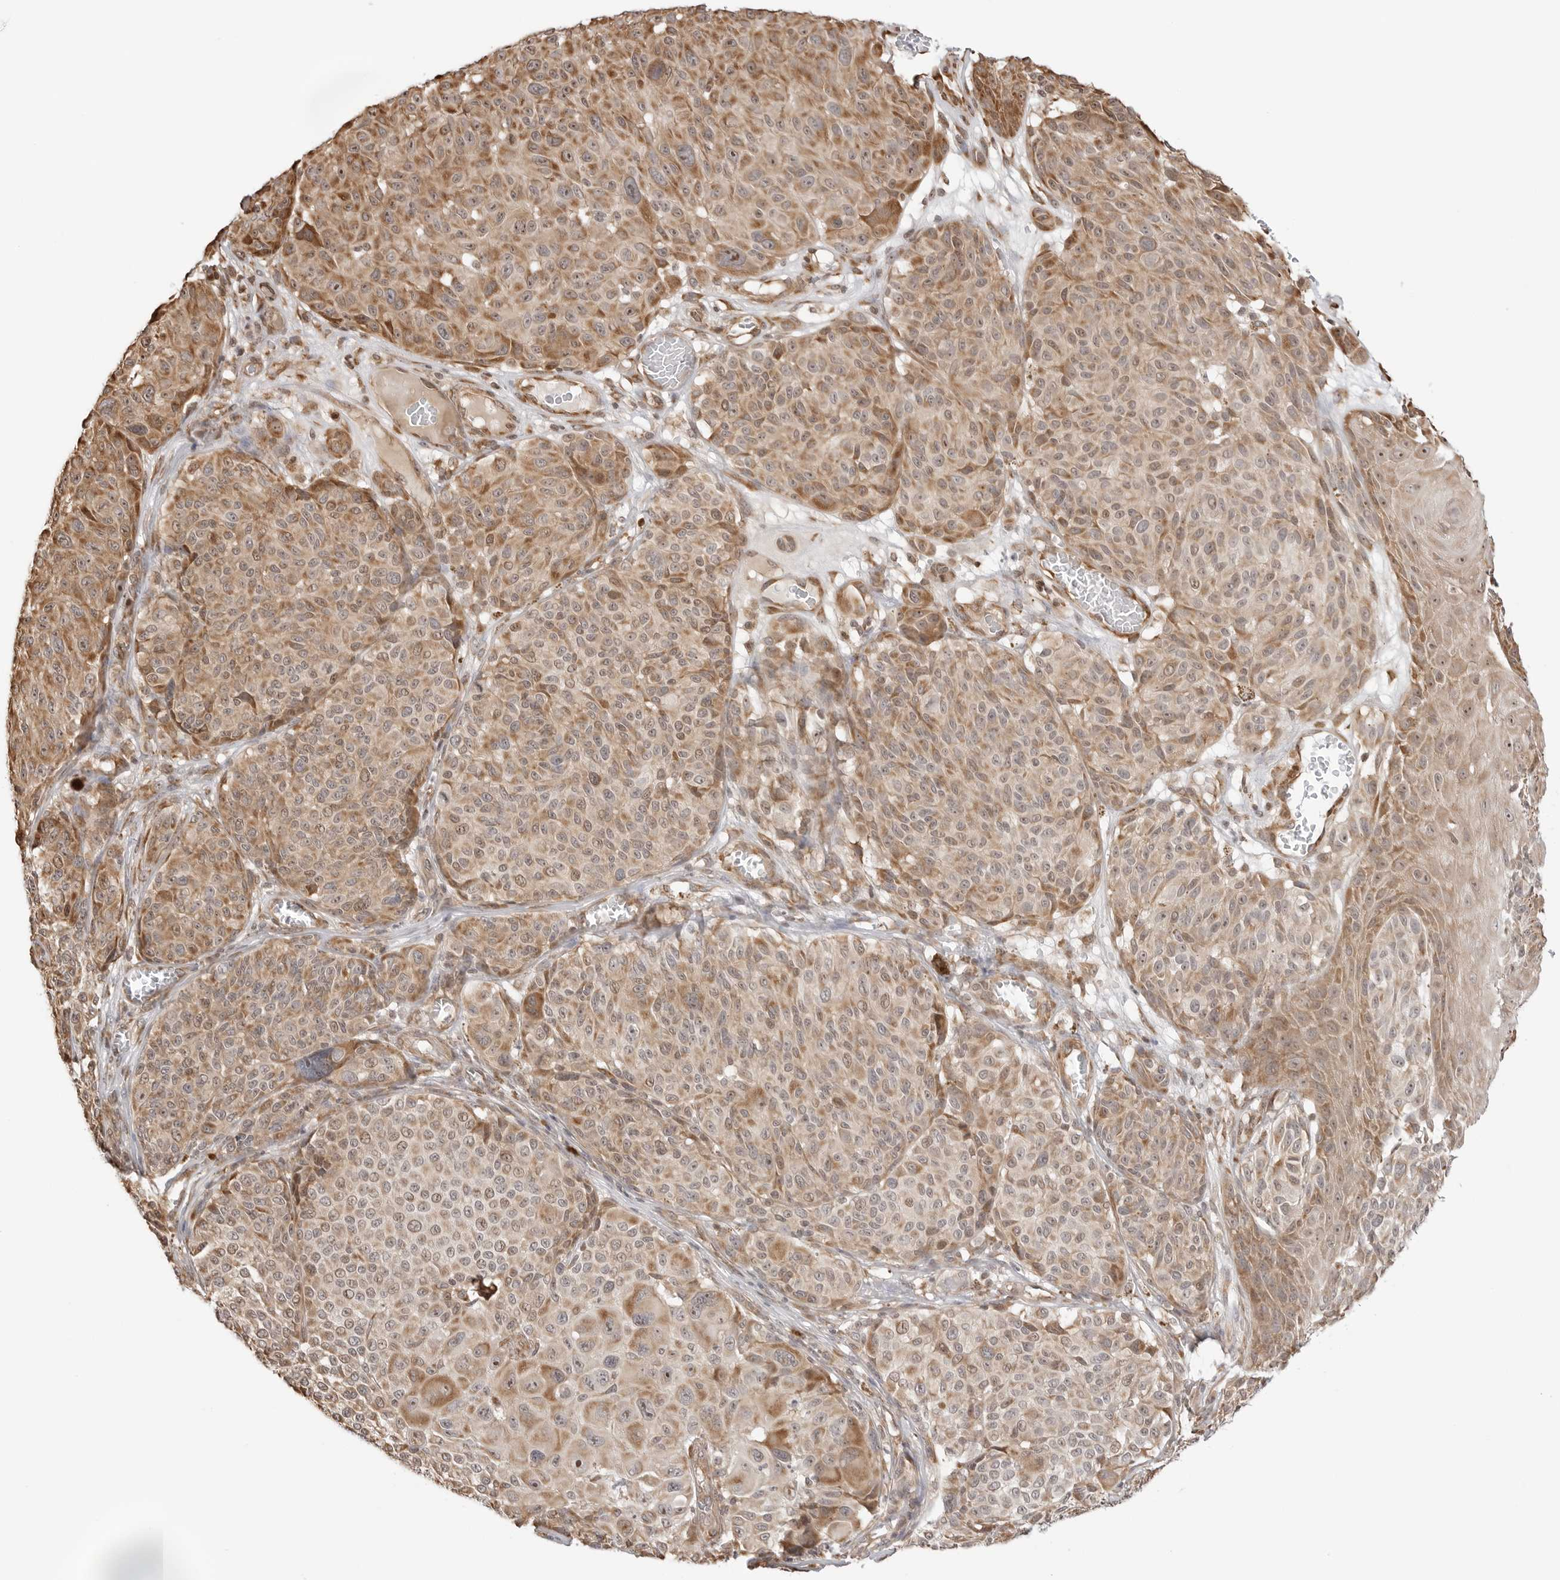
{"staining": {"intensity": "weak", "quantity": "25%-75%", "location": "cytoplasmic/membranous,nuclear"}, "tissue": "melanoma", "cell_type": "Tumor cells", "image_type": "cancer", "snomed": [{"axis": "morphology", "description": "Malignant melanoma, NOS"}, {"axis": "topography", "description": "Skin"}], "caption": "Protein expression analysis of human melanoma reveals weak cytoplasmic/membranous and nuclear positivity in approximately 25%-75% of tumor cells.", "gene": "FKBP14", "patient": {"sex": "male", "age": 83}}